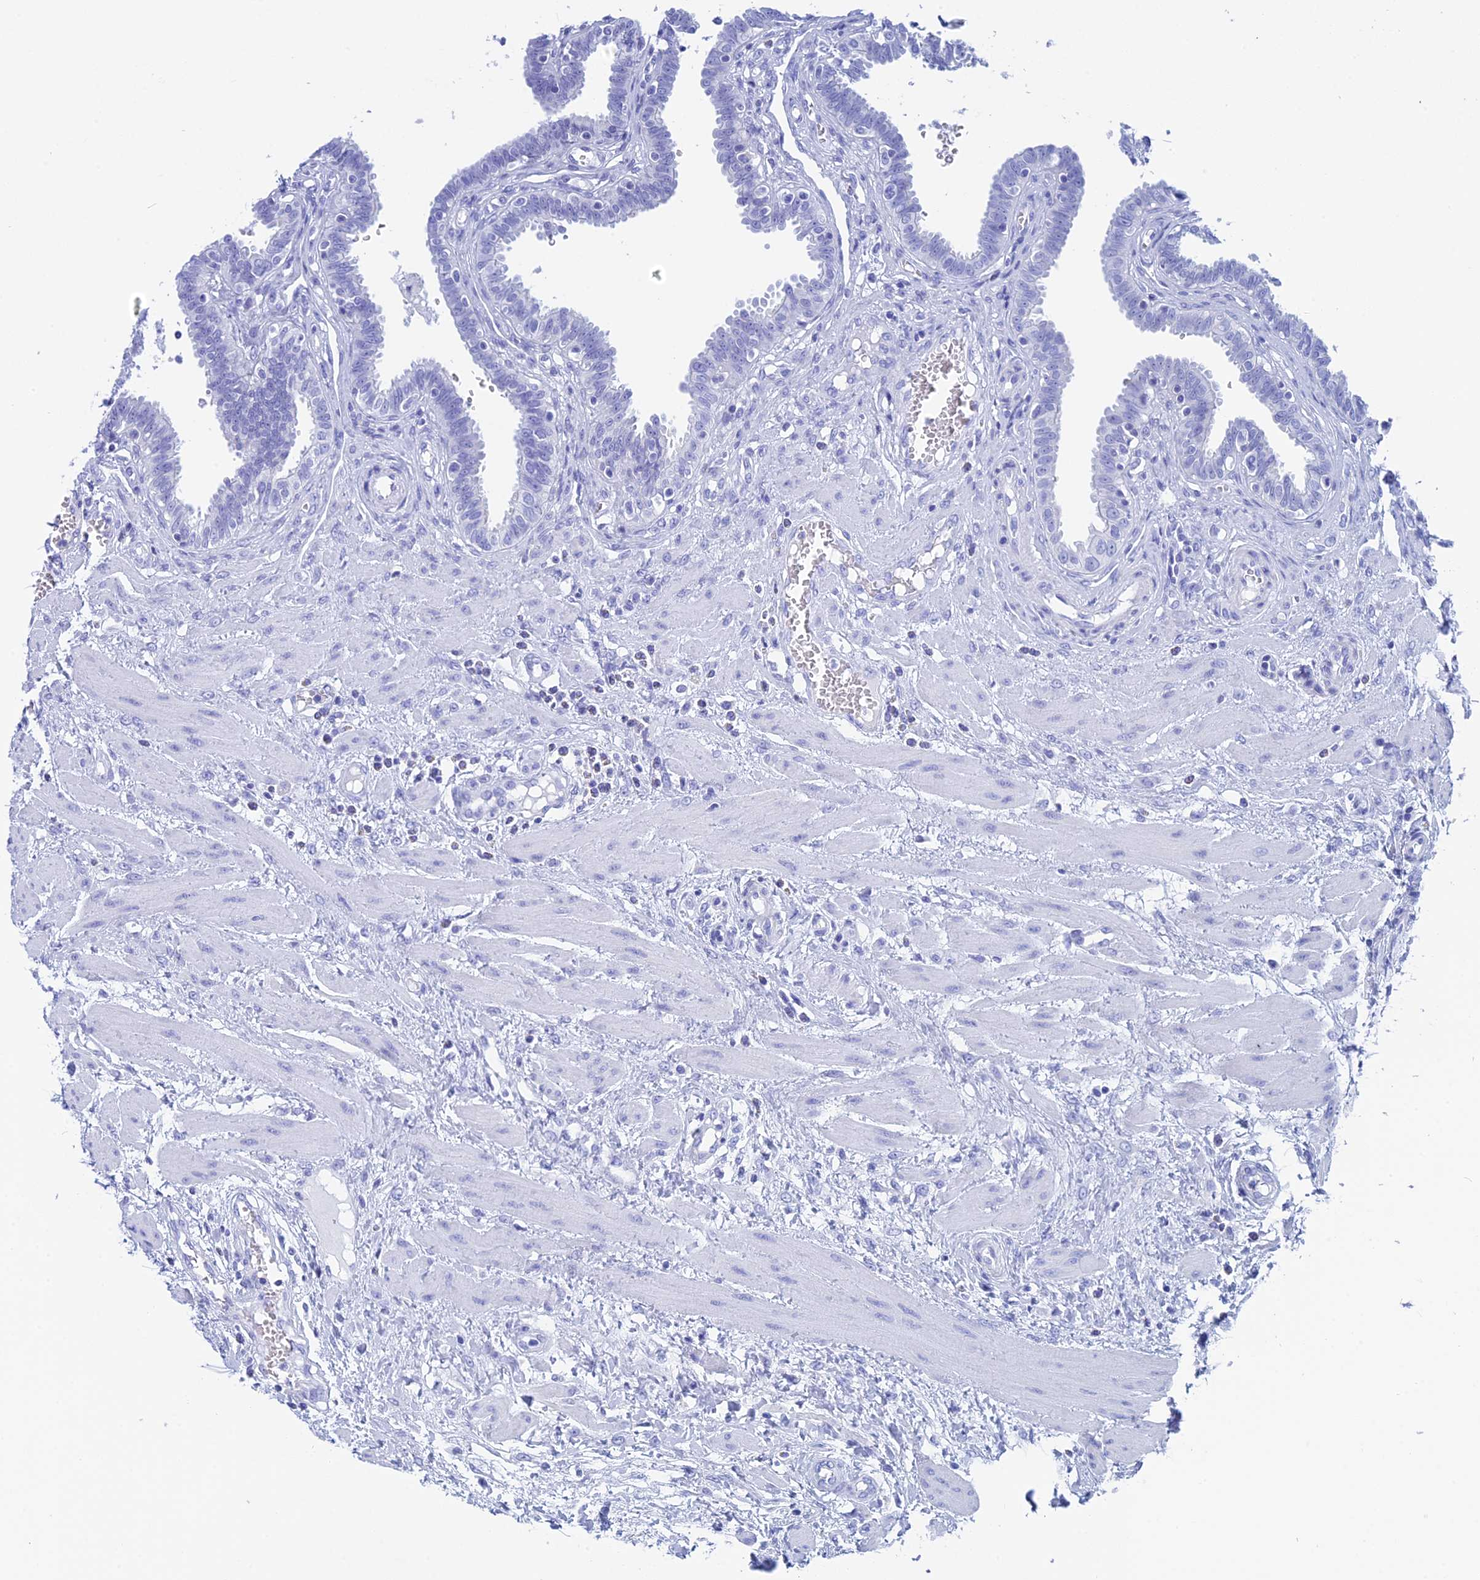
{"staining": {"intensity": "negative", "quantity": "none", "location": "none"}, "tissue": "fallopian tube", "cell_type": "Glandular cells", "image_type": "normal", "snomed": [{"axis": "morphology", "description": "Normal tissue, NOS"}, {"axis": "topography", "description": "Fallopian tube"}], "caption": "IHC photomicrograph of unremarkable human fallopian tube stained for a protein (brown), which shows no expression in glandular cells. (Brightfield microscopy of DAB immunohistochemistry (IHC) at high magnification).", "gene": "TEX101", "patient": {"sex": "female", "age": 32}}